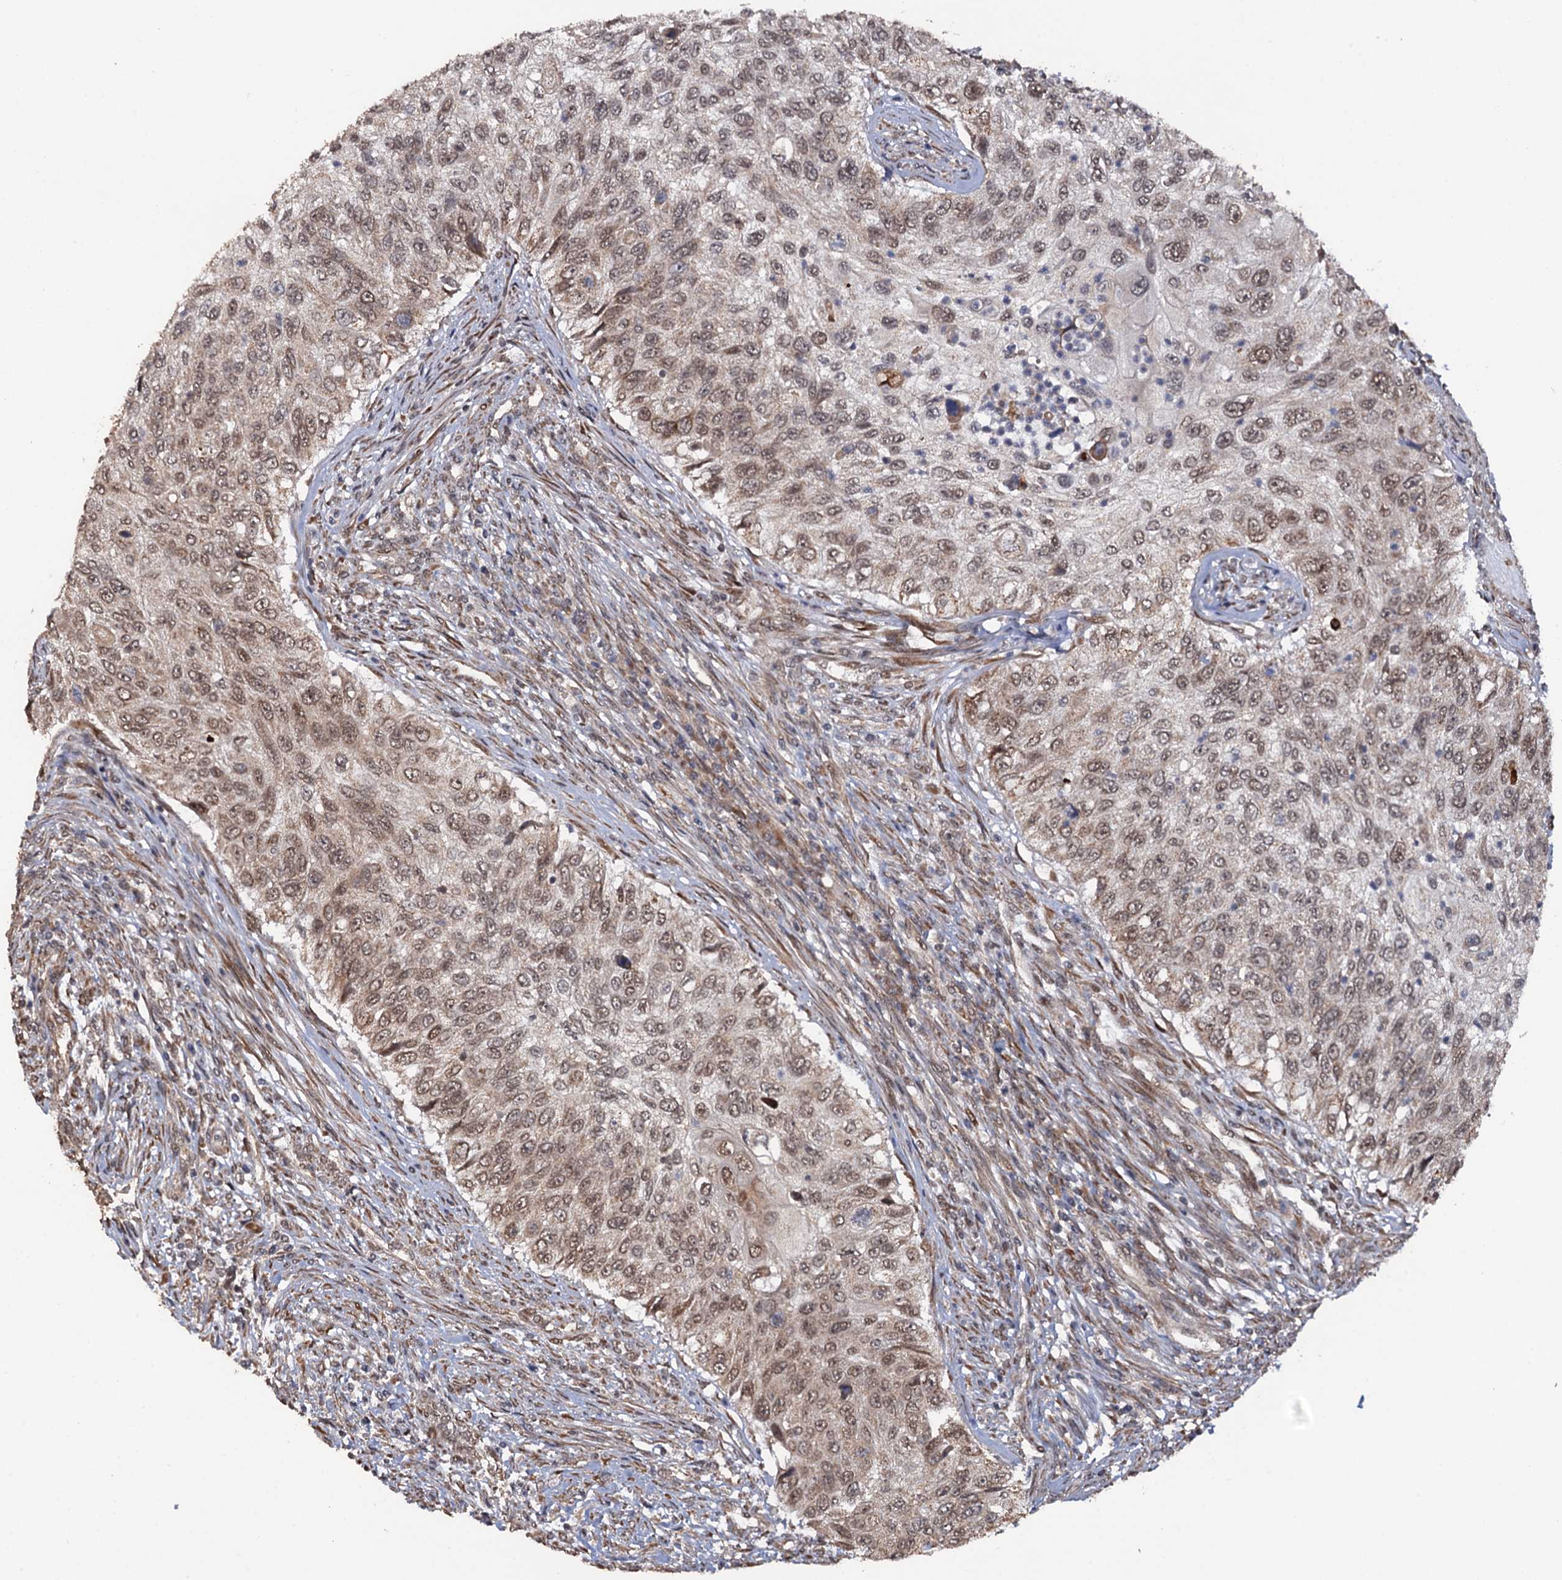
{"staining": {"intensity": "weak", "quantity": ">75%", "location": "nuclear"}, "tissue": "urothelial cancer", "cell_type": "Tumor cells", "image_type": "cancer", "snomed": [{"axis": "morphology", "description": "Urothelial carcinoma, High grade"}, {"axis": "topography", "description": "Urinary bladder"}], "caption": "The photomicrograph reveals staining of urothelial cancer, revealing weak nuclear protein staining (brown color) within tumor cells. (DAB (3,3'-diaminobenzidine) IHC with brightfield microscopy, high magnification).", "gene": "LRRC63", "patient": {"sex": "female", "age": 60}}